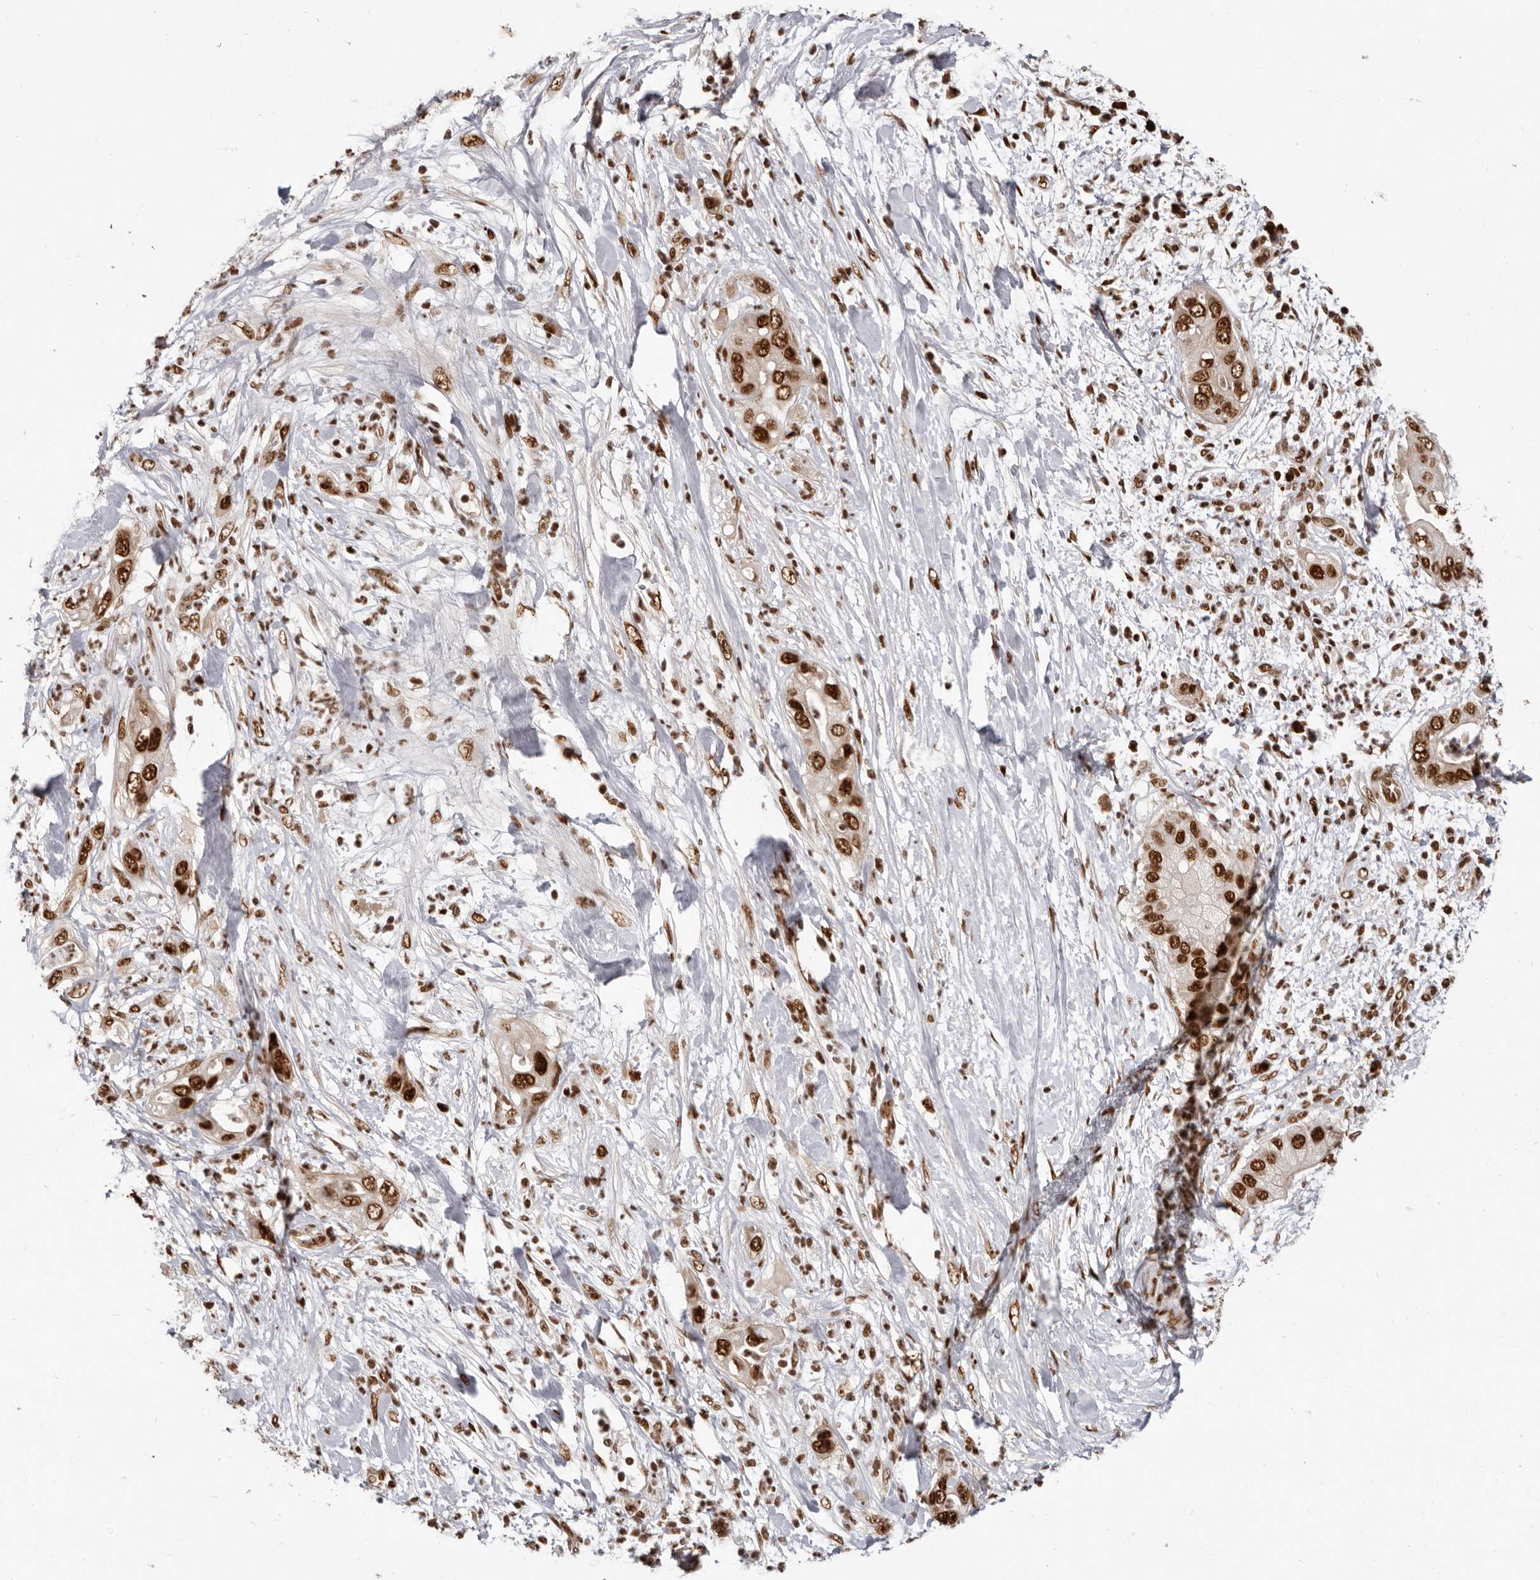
{"staining": {"intensity": "strong", "quantity": ">75%", "location": "nuclear"}, "tissue": "pancreatic cancer", "cell_type": "Tumor cells", "image_type": "cancer", "snomed": [{"axis": "morphology", "description": "Adenocarcinoma, NOS"}, {"axis": "topography", "description": "Pancreas"}], "caption": "Immunohistochemistry (DAB) staining of human pancreatic cancer (adenocarcinoma) displays strong nuclear protein positivity in approximately >75% of tumor cells.", "gene": "CHTOP", "patient": {"sex": "female", "age": 78}}